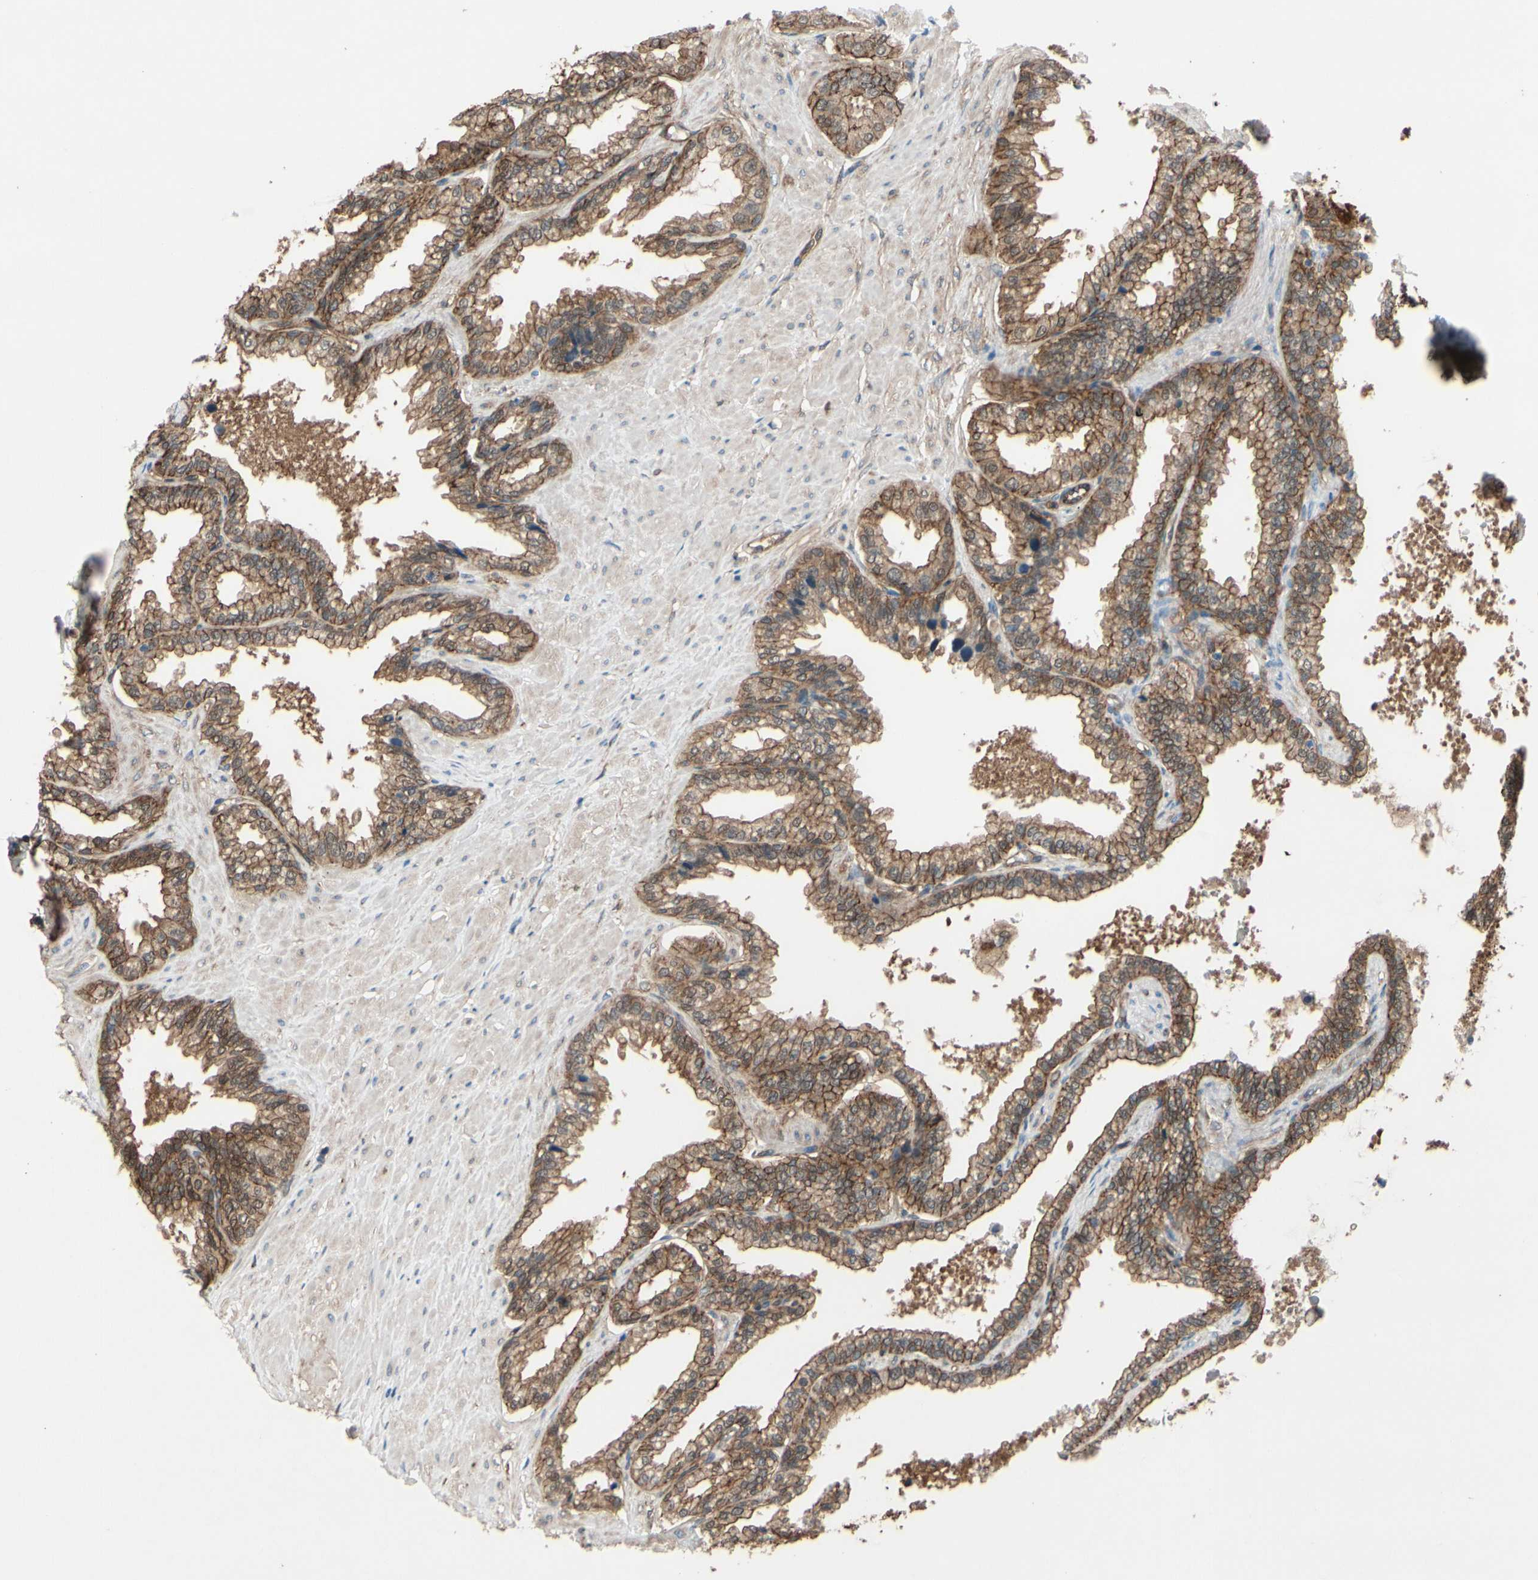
{"staining": {"intensity": "moderate", "quantity": ">75%", "location": "cytoplasmic/membranous"}, "tissue": "seminal vesicle", "cell_type": "Glandular cells", "image_type": "normal", "snomed": [{"axis": "morphology", "description": "Normal tissue, NOS"}, {"axis": "topography", "description": "Seminal veicle"}], "caption": "Glandular cells reveal medium levels of moderate cytoplasmic/membranous positivity in about >75% of cells in unremarkable seminal vesicle. The staining is performed using DAB brown chromogen to label protein expression. The nuclei are counter-stained blue using hematoxylin.", "gene": "CTTNBP2", "patient": {"sex": "male", "age": 46}}